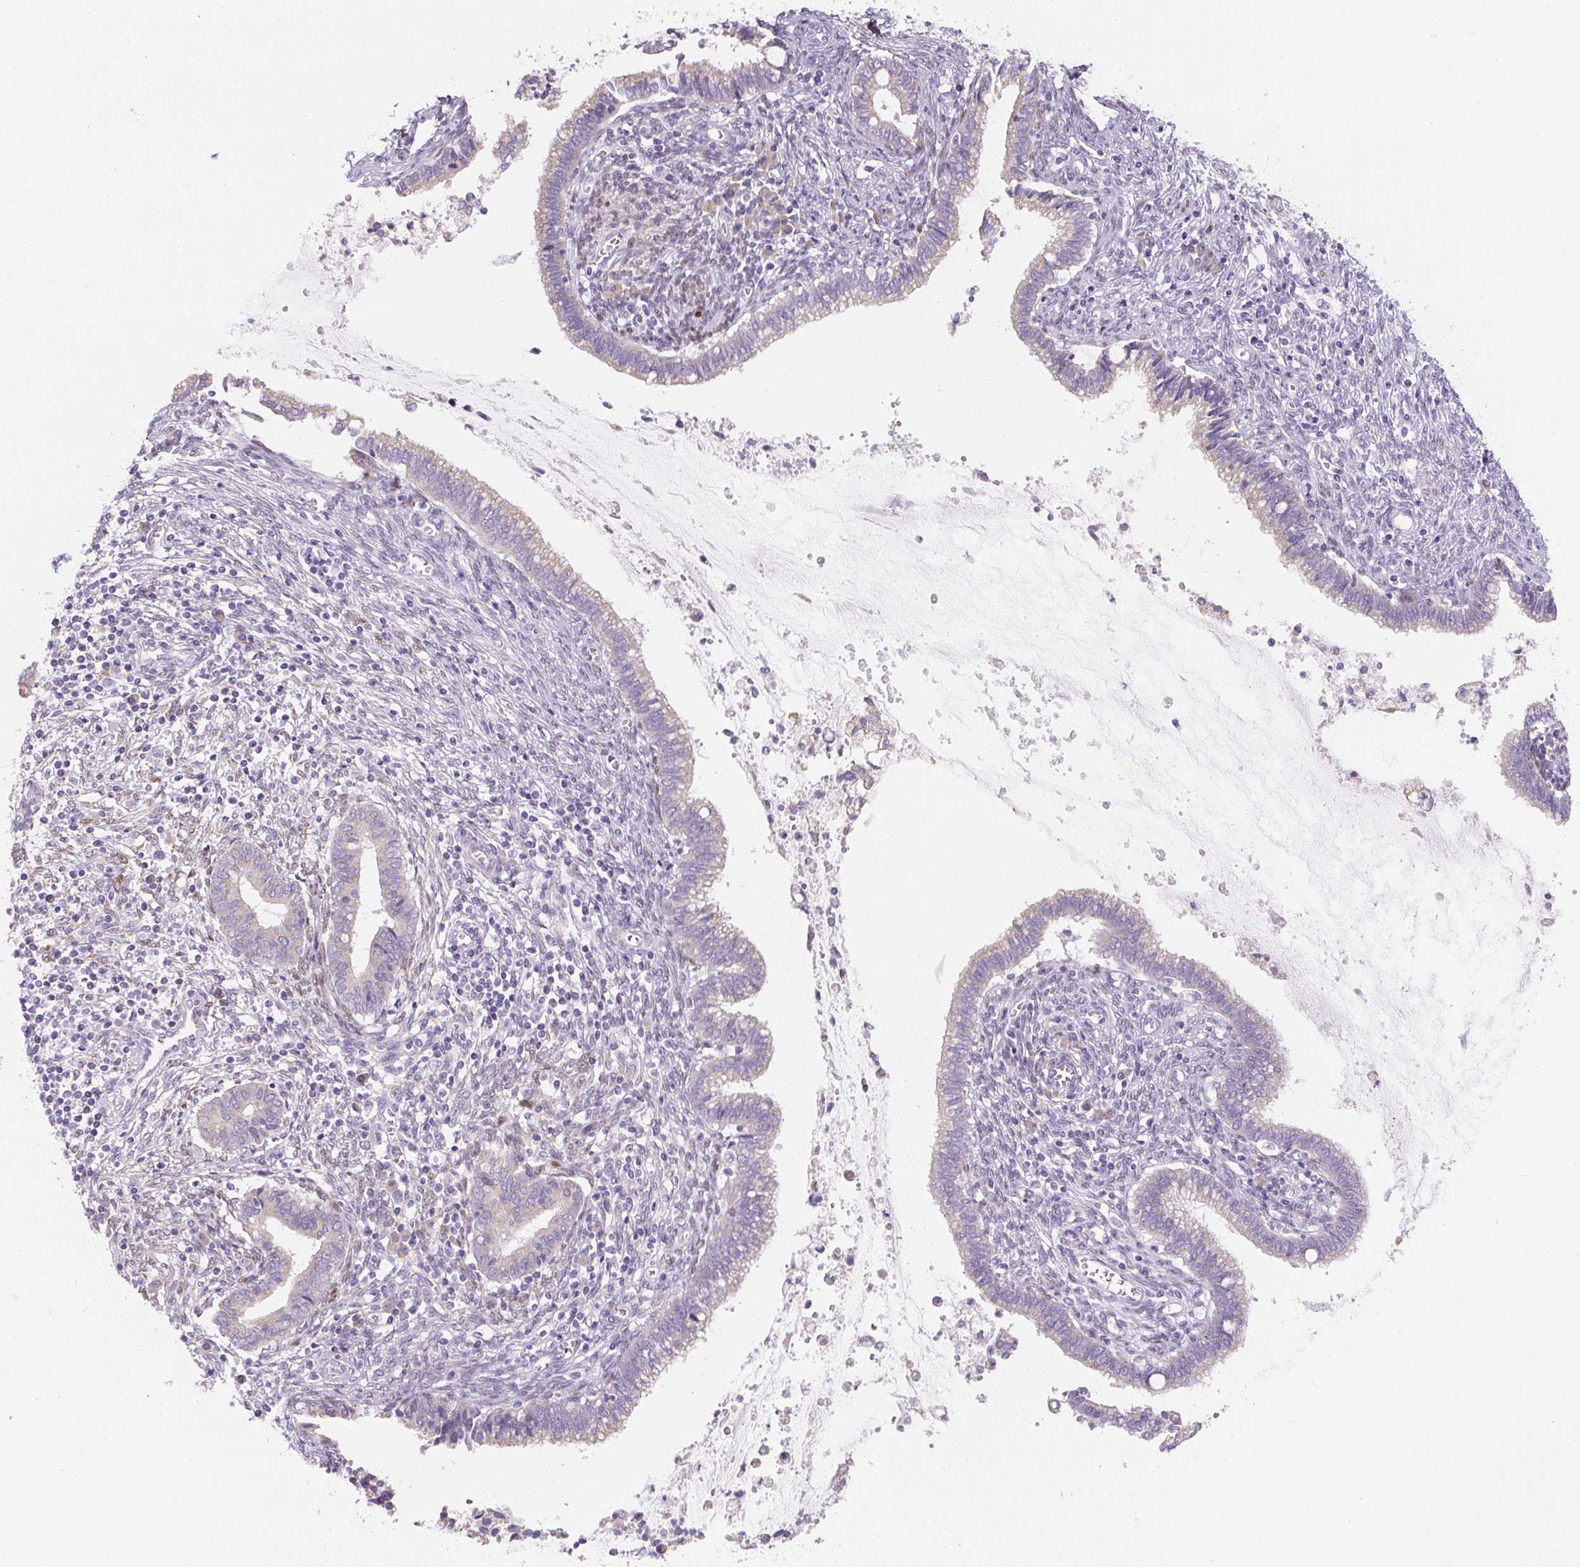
{"staining": {"intensity": "weak", "quantity": "<25%", "location": "cytoplasmic/membranous"}, "tissue": "cervical cancer", "cell_type": "Tumor cells", "image_type": "cancer", "snomed": [{"axis": "morphology", "description": "Adenocarcinoma, NOS"}, {"axis": "topography", "description": "Cervix"}], "caption": "An immunohistochemistry (IHC) histopathology image of cervical adenocarcinoma is shown. There is no staining in tumor cells of cervical adenocarcinoma. (Stains: DAB IHC with hematoxylin counter stain, Microscopy: brightfield microscopy at high magnification).", "gene": "PWWP3B", "patient": {"sex": "female", "age": 44}}